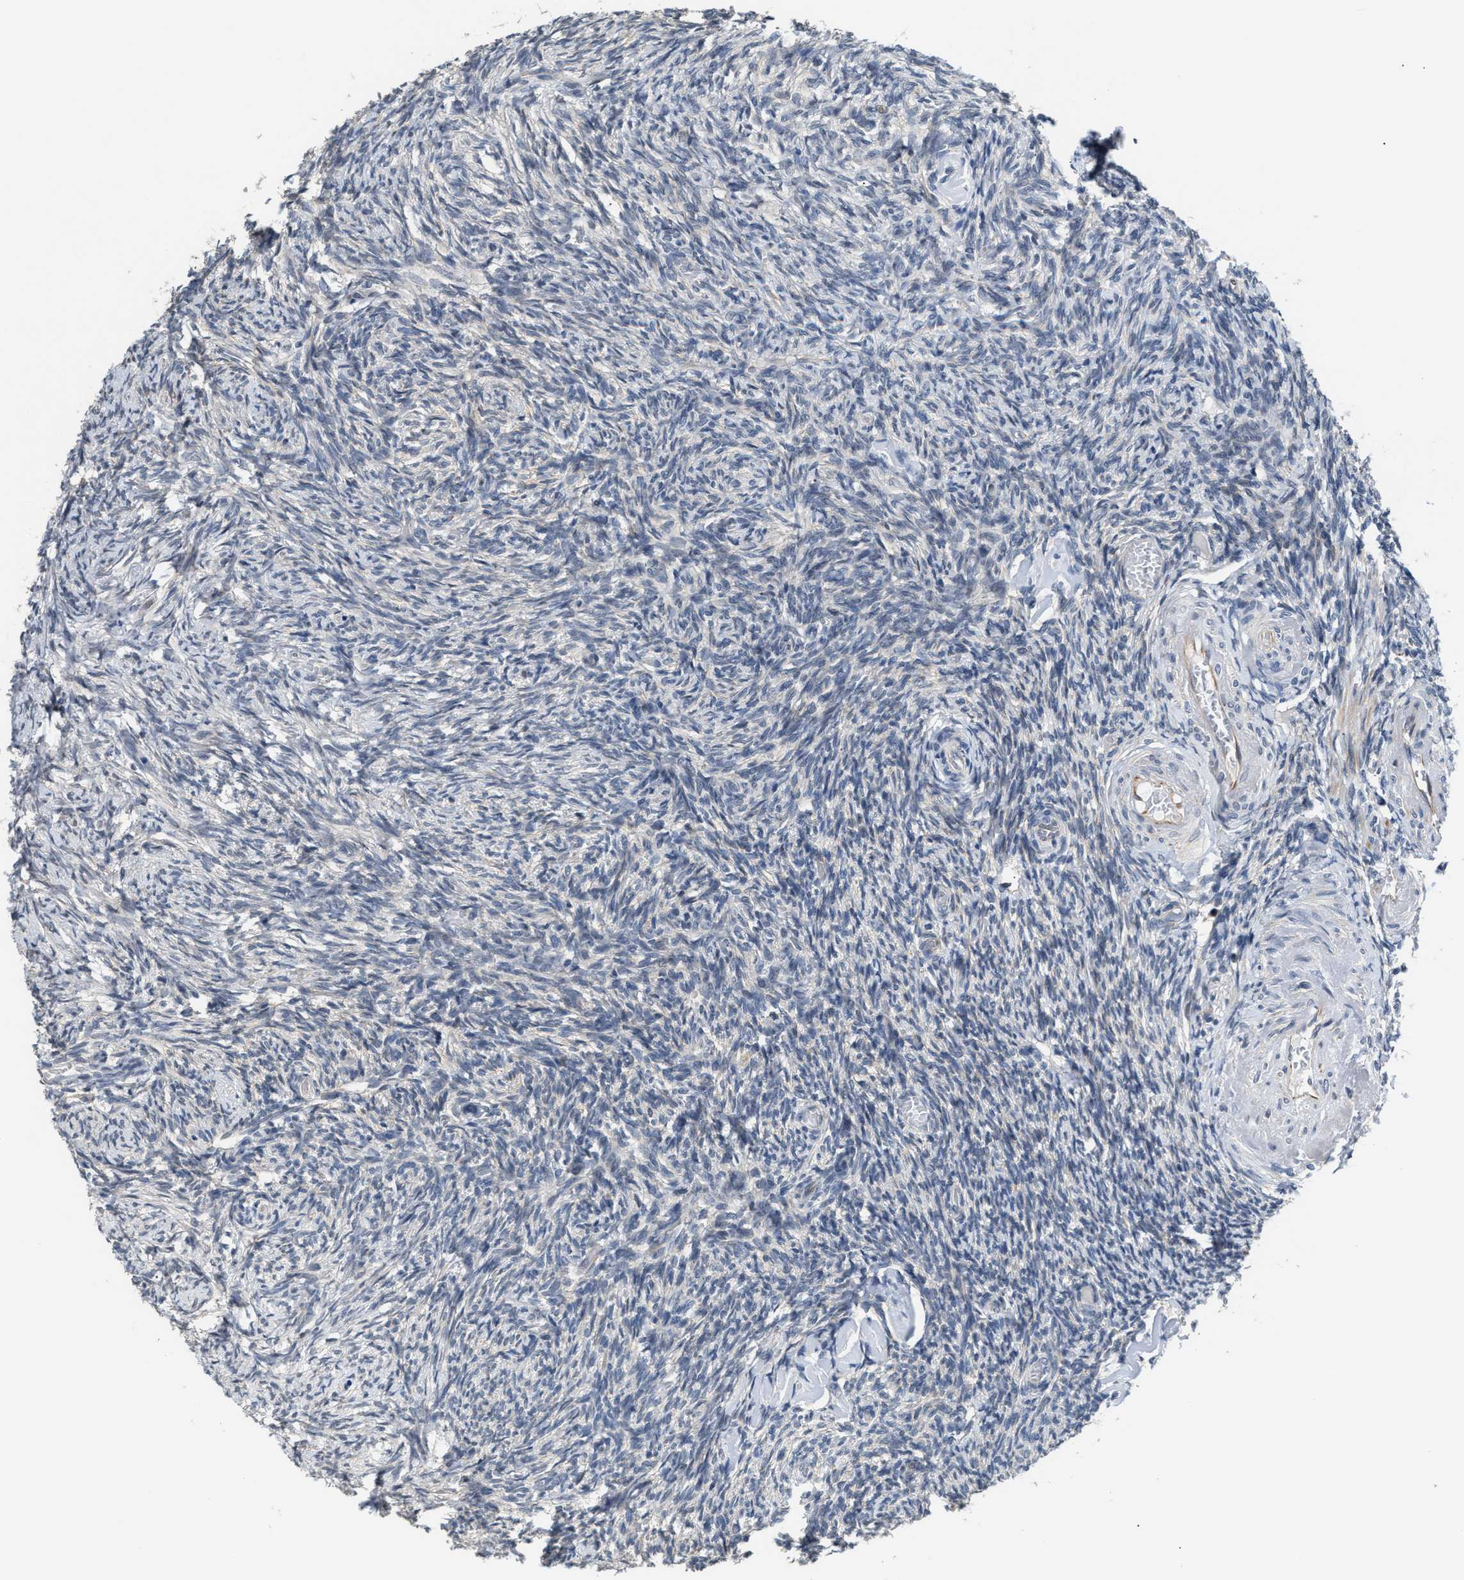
{"staining": {"intensity": "negative", "quantity": "none", "location": "none"}, "tissue": "ovary", "cell_type": "Ovarian stroma cells", "image_type": "normal", "snomed": [{"axis": "morphology", "description": "Normal tissue, NOS"}, {"axis": "topography", "description": "Ovary"}], "caption": "Immunohistochemistry (IHC) photomicrograph of benign human ovary stained for a protein (brown), which displays no expression in ovarian stroma cells.", "gene": "PPM1H", "patient": {"sex": "female", "age": 60}}